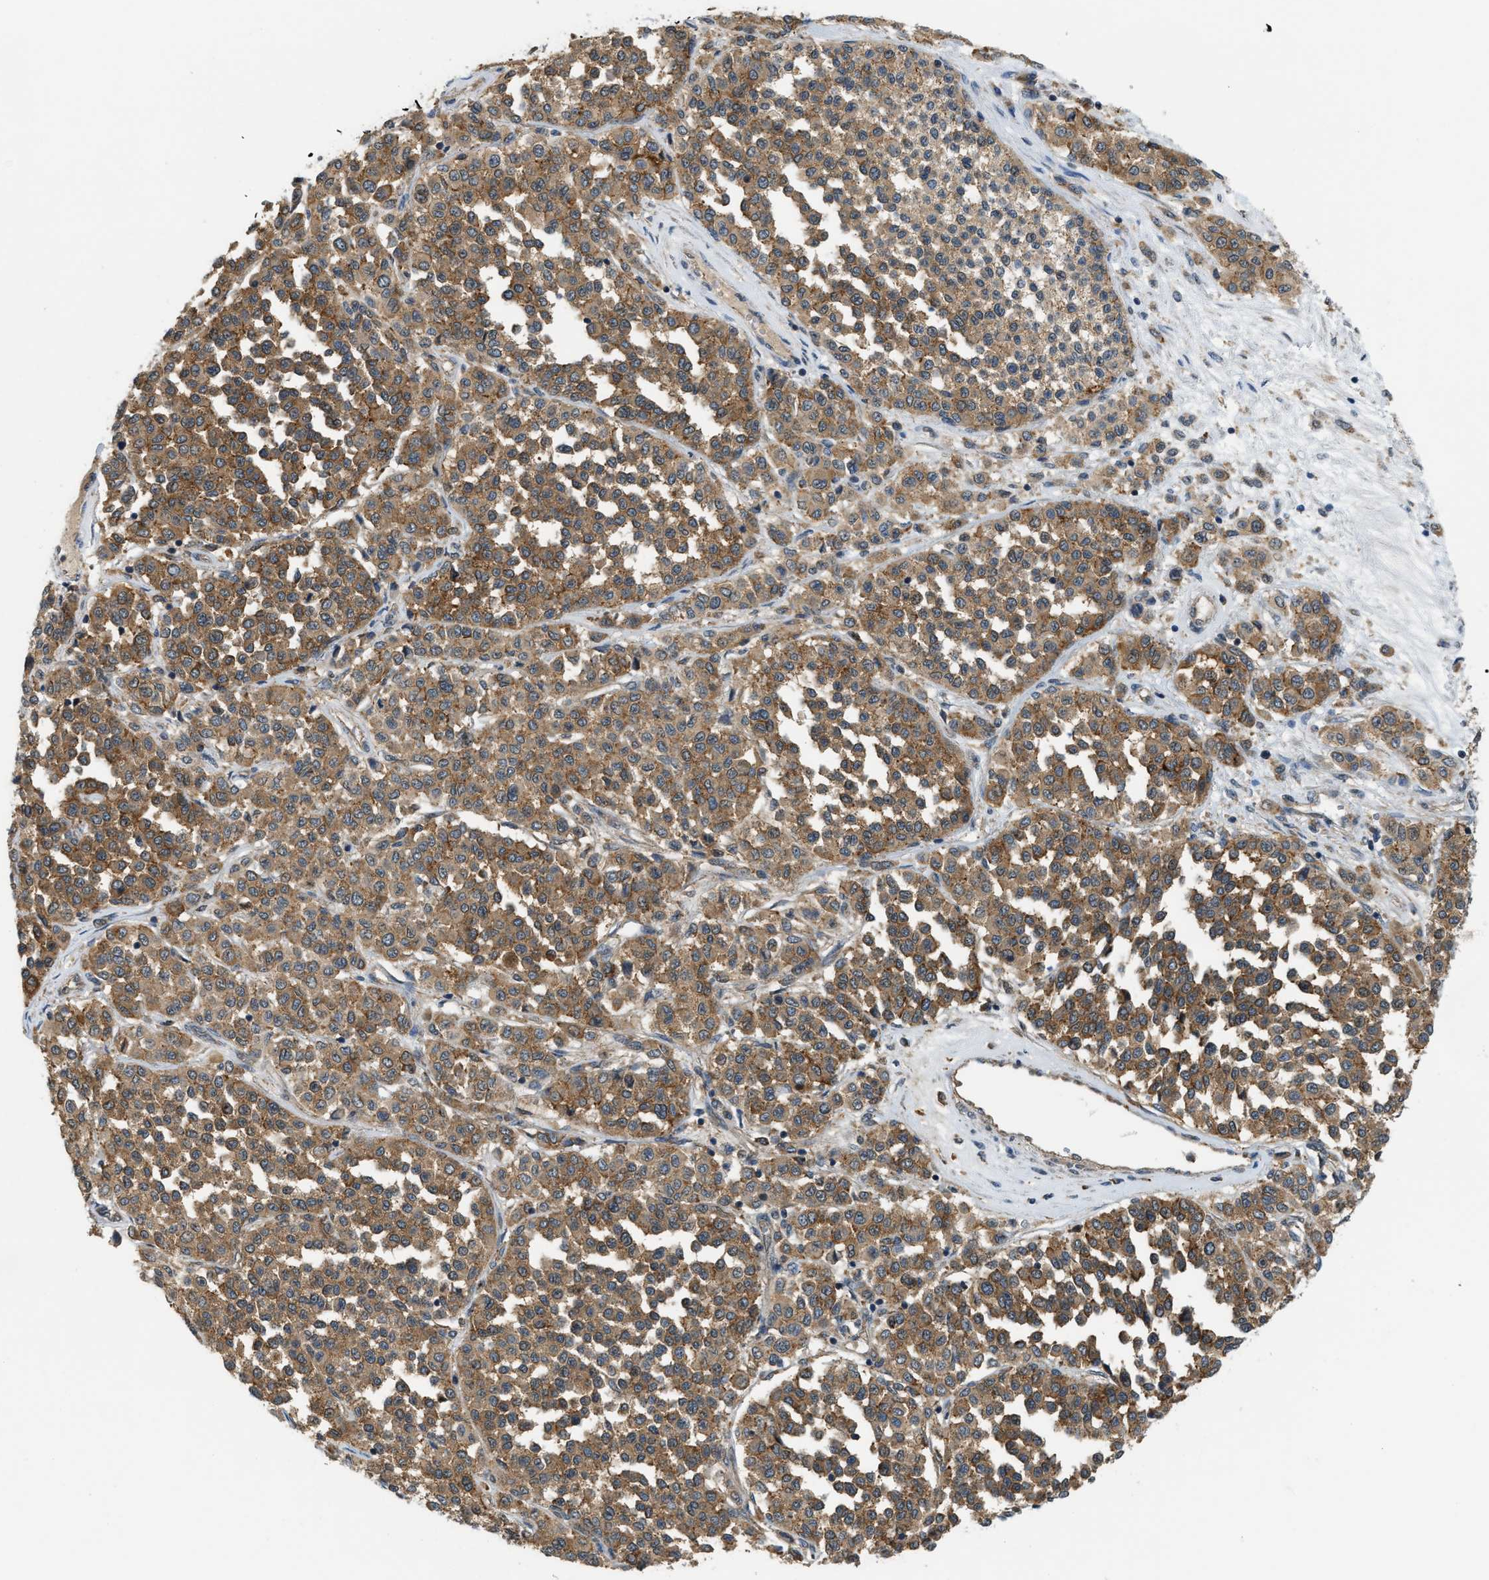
{"staining": {"intensity": "moderate", "quantity": ">75%", "location": "cytoplasmic/membranous"}, "tissue": "melanoma", "cell_type": "Tumor cells", "image_type": "cancer", "snomed": [{"axis": "morphology", "description": "Malignant melanoma, Metastatic site"}, {"axis": "topography", "description": "Pancreas"}], "caption": "Human malignant melanoma (metastatic site) stained with a brown dye displays moderate cytoplasmic/membranous positive expression in approximately >75% of tumor cells.", "gene": "STARD3NL", "patient": {"sex": "female", "age": 30}}